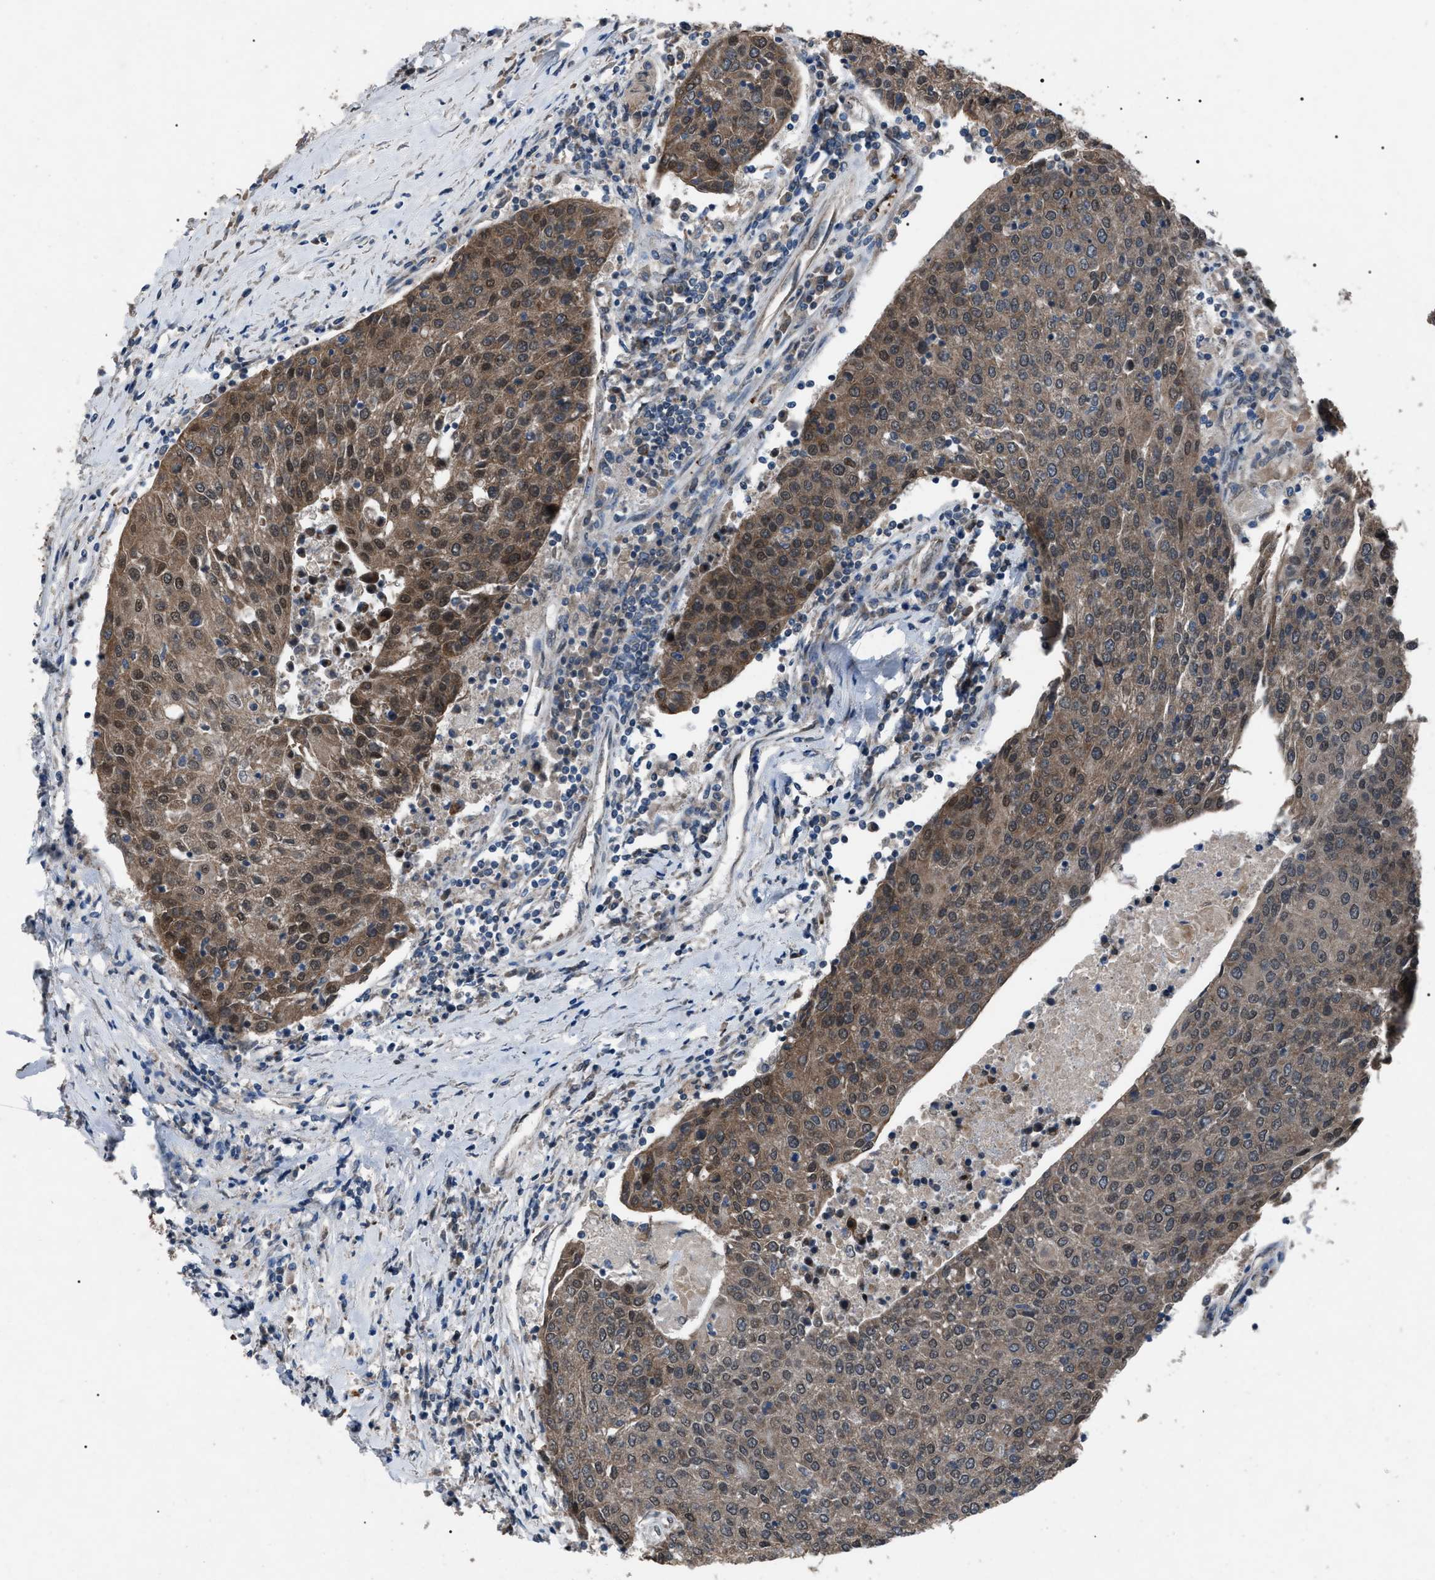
{"staining": {"intensity": "moderate", "quantity": ">75%", "location": "cytoplasmic/membranous"}, "tissue": "urothelial cancer", "cell_type": "Tumor cells", "image_type": "cancer", "snomed": [{"axis": "morphology", "description": "Urothelial carcinoma, High grade"}, {"axis": "topography", "description": "Urinary bladder"}], "caption": "This photomicrograph demonstrates high-grade urothelial carcinoma stained with immunohistochemistry (IHC) to label a protein in brown. The cytoplasmic/membranous of tumor cells show moderate positivity for the protein. Nuclei are counter-stained blue.", "gene": "ZFAND2A", "patient": {"sex": "female", "age": 85}}